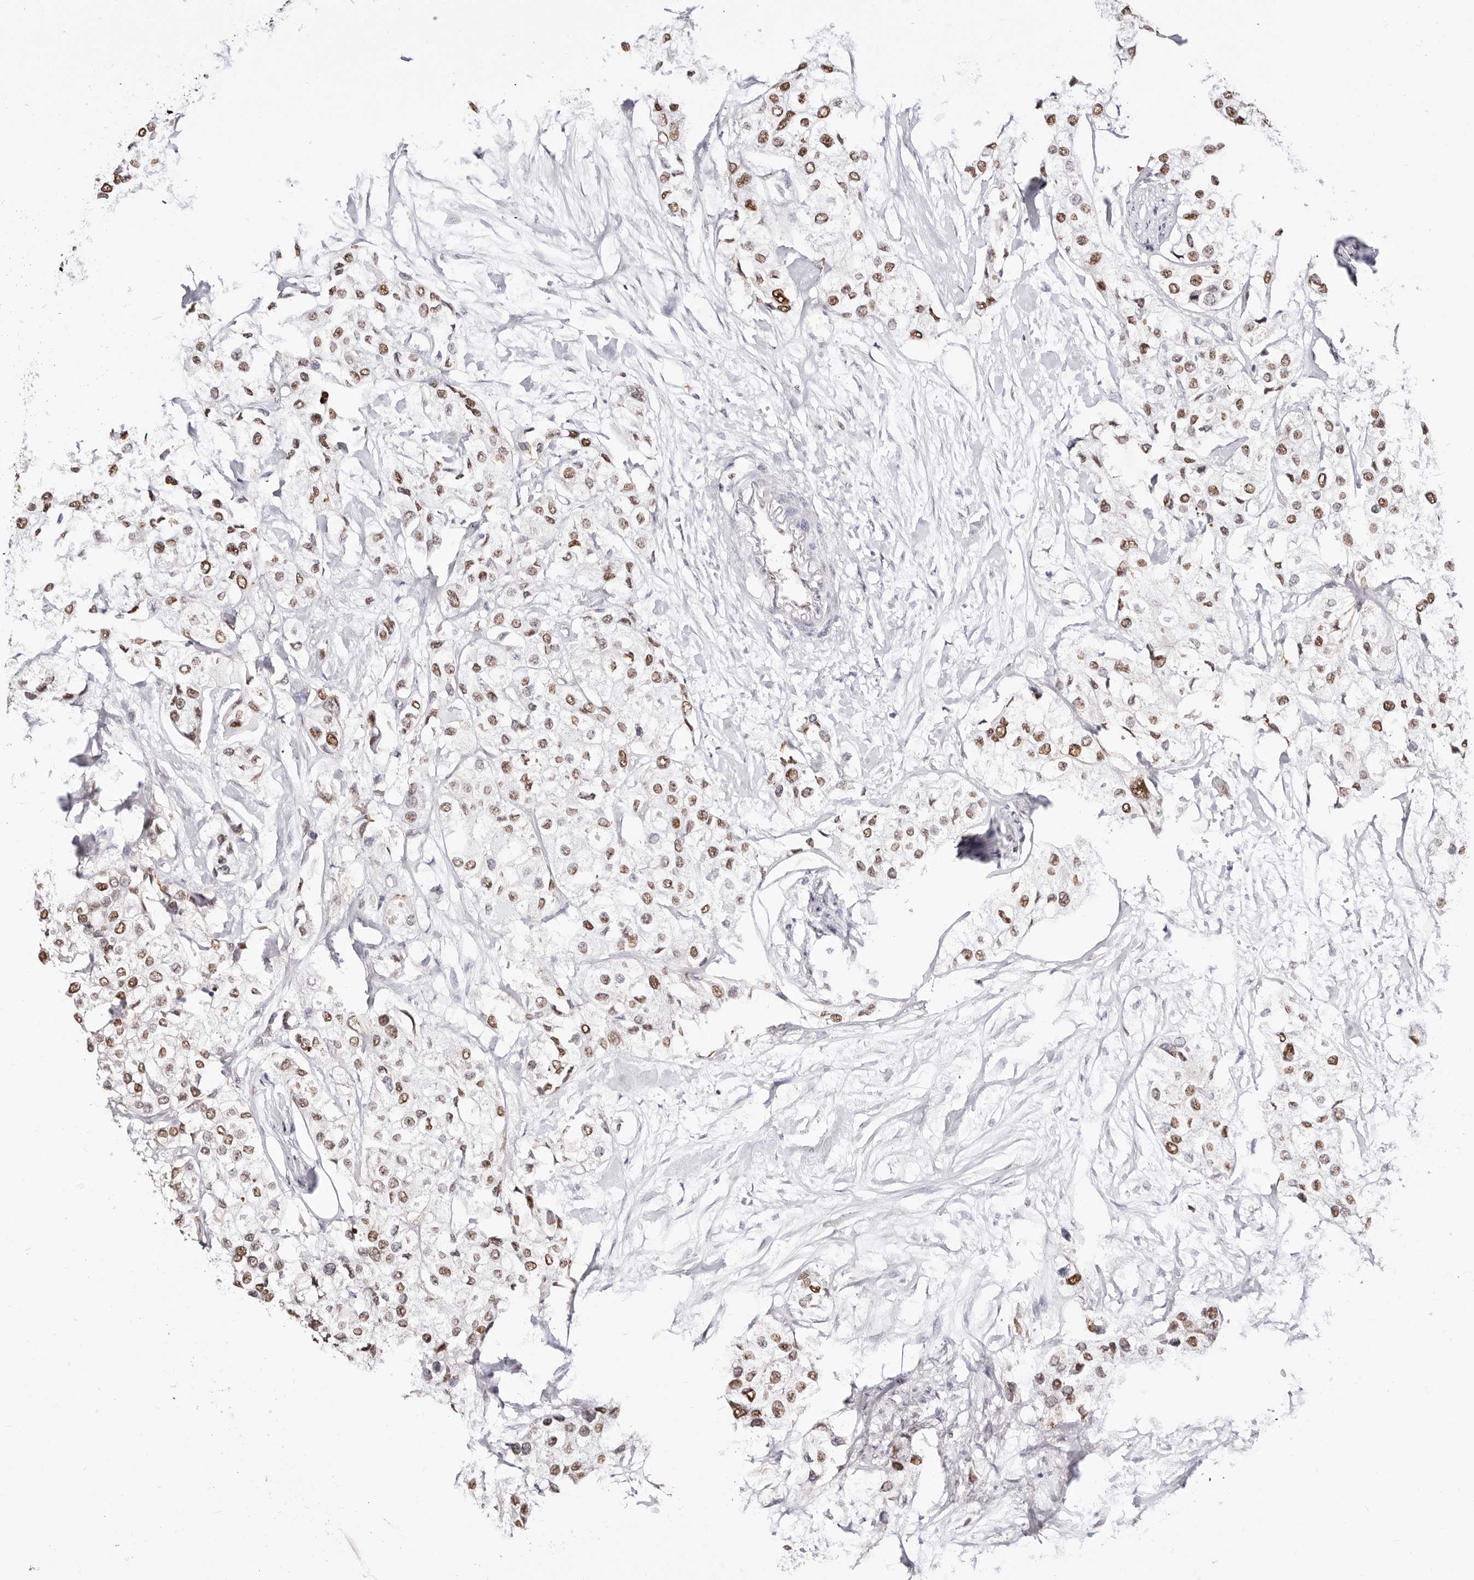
{"staining": {"intensity": "moderate", "quantity": ">75%", "location": "nuclear"}, "tissue": "urothelial cancer", "cell_type": "Tumor cells", "image_type": "cancer", "snomed": [{"axis": "morphology", "description": "Urothelial carcinoma, High grade"}, {"axis": "topography", "description": "Urinary bladder"}], "caption": "A high-resolution micrograph shows immunohistochemistry staining of urothelial cancer, which demonstrates moderate nuclear expression in about >75% of tumor cells. The protein is stained brown, and the nuclei are stained in blue (DAB IHC with brightfield microscopy, high magnification).", "gene": "TKT", "patient": {"sex": "male", "age": 64}}